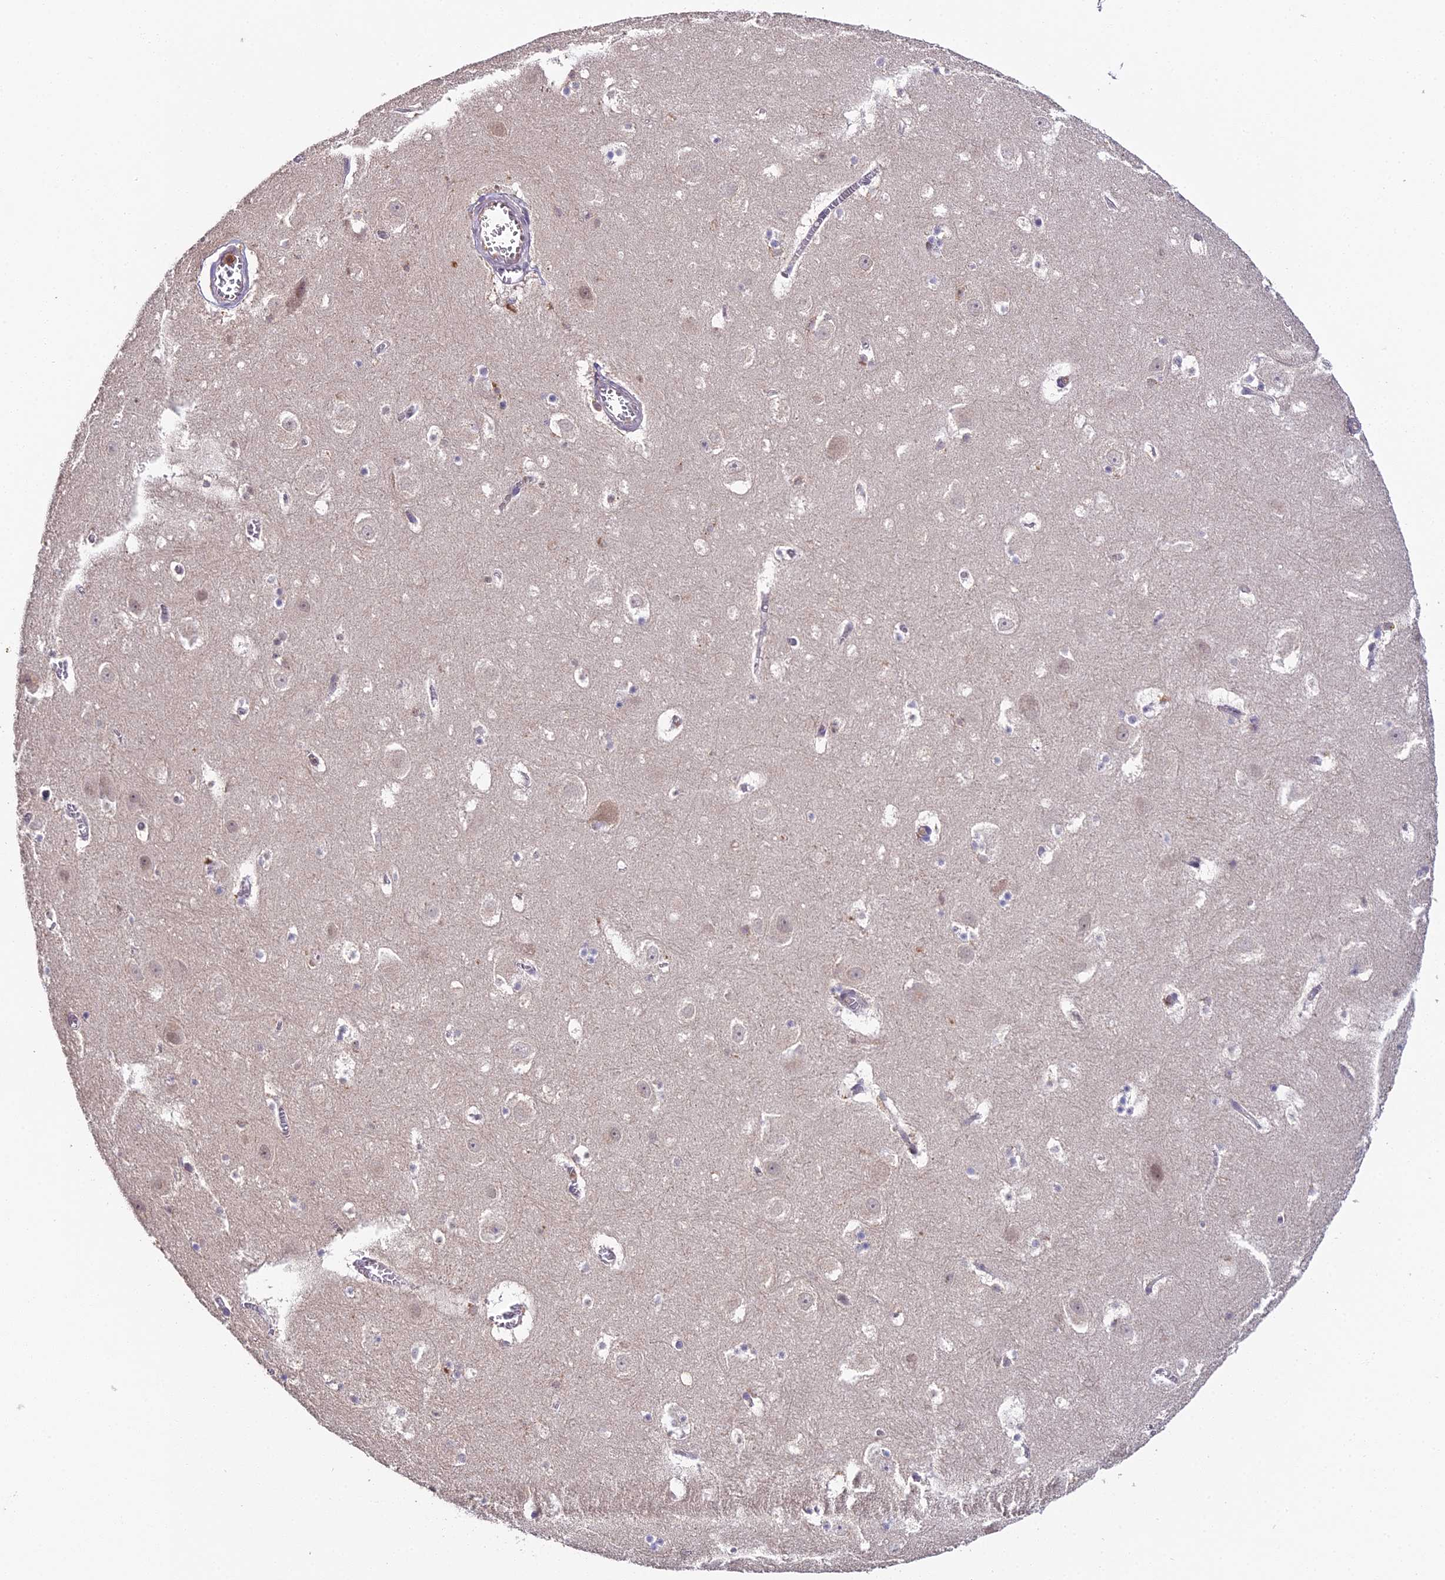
{"staining": {"intensity": "weak", "quantity": "<25%", "location": "cytoplasmic/membranous"}, "tissue": "hippocampus", "cell_type": "Glial cells", "image_type": "normal", "snomed": [{"axis": "morphology", "description": "Normal tissue, NOS"}, {"axis": "topography", "description": "Hippocampus"}], "caption": "Benign hippocampus was stained to show a protein in brown. There is no significant expression in glial cells. (DAB IHC, high magnification).", "gene": "TPRX1", "patient": {"sex": "male", "age": 45}}